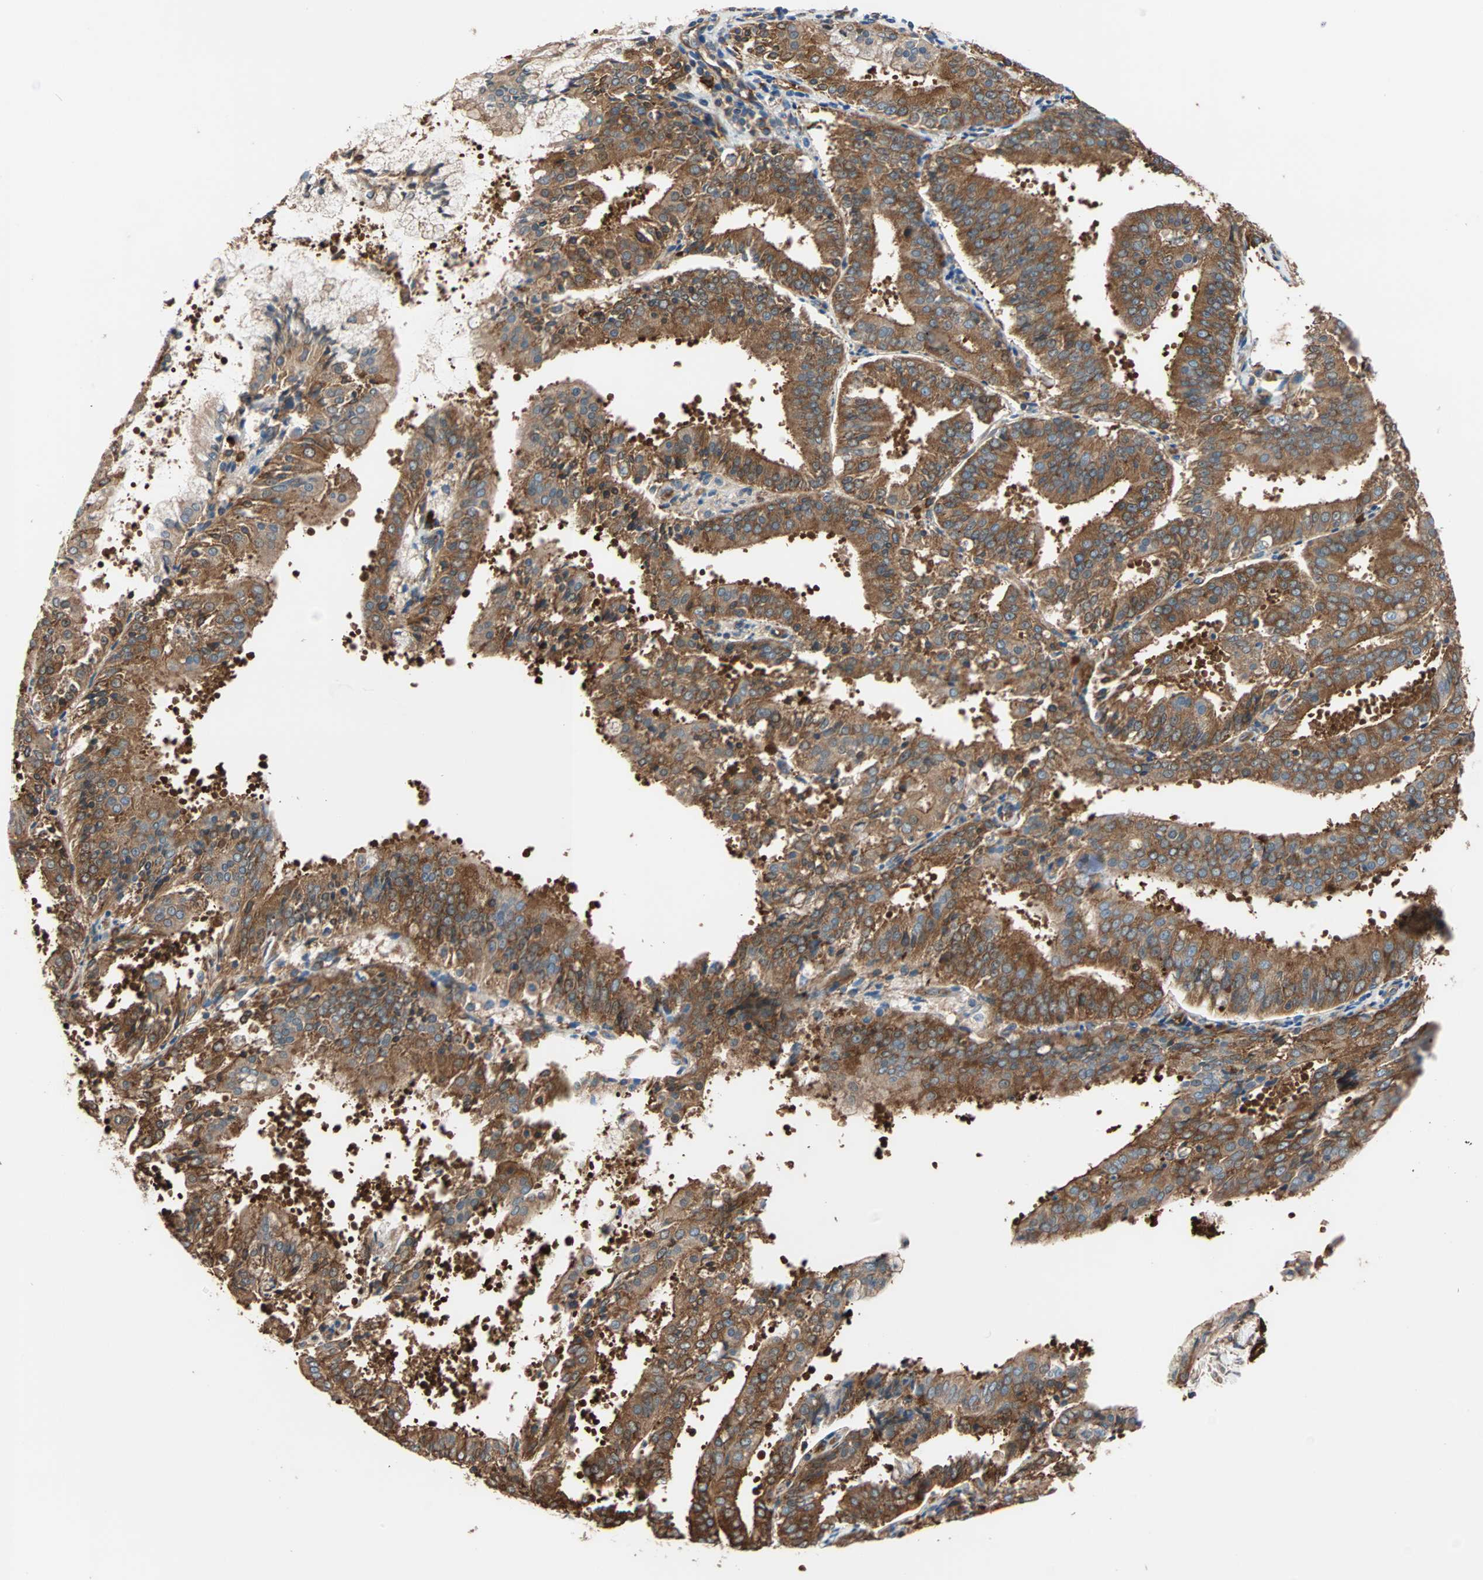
{"staining": {"intensity": "strong", "quantity": ">75%", "location": "cytoplasmic/membranous"}, "tissue": "endometrial cancer", "cell_type": "Tumor cells", "image_type": "cancer", "snomed": [{"axis": "morphology", "description": "Adenocarcinoma, NOS"}, {"axis": "topography", "description": "Endometrium"}], "caption": "A histopathology image of adenocarcinoma (endometrial) stained for a protein reveals strong cytoplasmic/membranous brown staining in tumor cells.", "gene": "EEF2", "patient": {"sex": "female", "age": 63}}